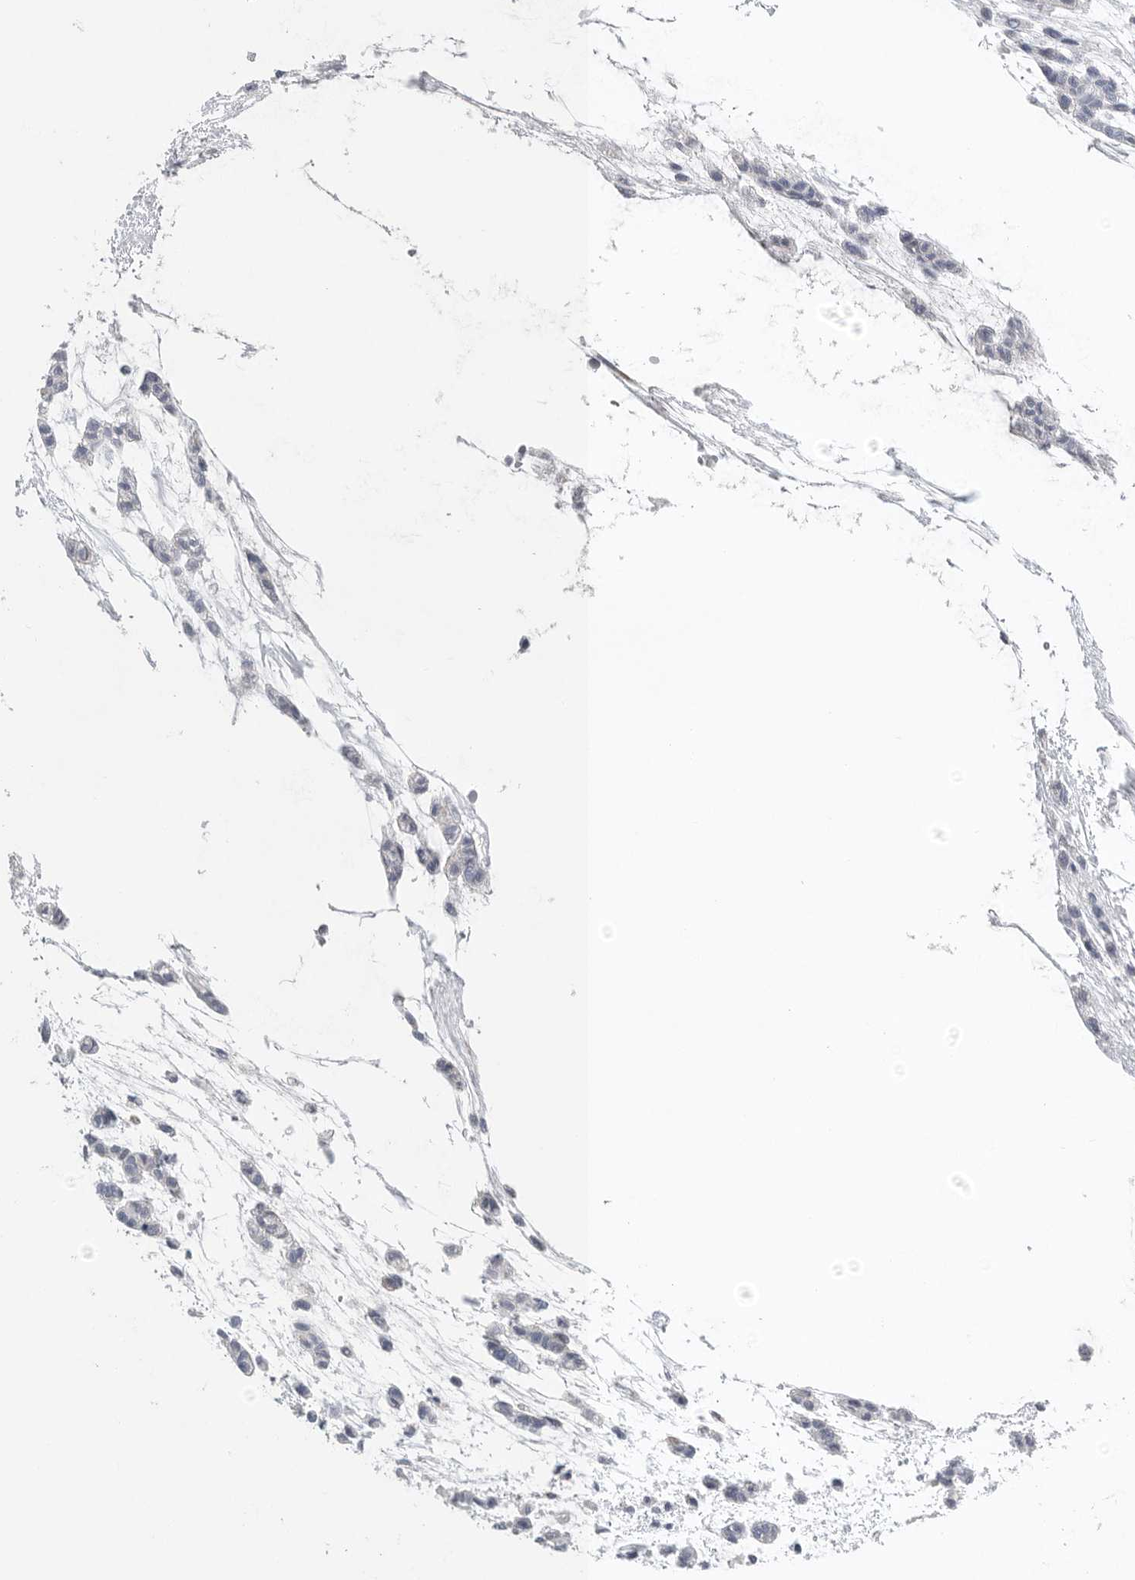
{"staining": {"intensity": "negative", "quantity": "none", "location": "none"}, "tissue": "head and neck cancer", "cell_type": "Tumor cells", "image_type": "cancer", "snomed": [{"axis": "morphology", "description": "Adenocarcinoma, NOS"}, {"axis": "morphology", "description": "Adenoma, NOS"}, {"axis": "topography", "description": "Head-Neck"}], "caption": "This photomicrograph is of head and neck cancer (adenocarcinoma) stained with immunohistochemistry to label a protein in brown with the nuclei are counter-stained blue. There is no expression in tumor cells.", "gene": "TIMP1", "patient": {"sex": "female", "age": 55}}